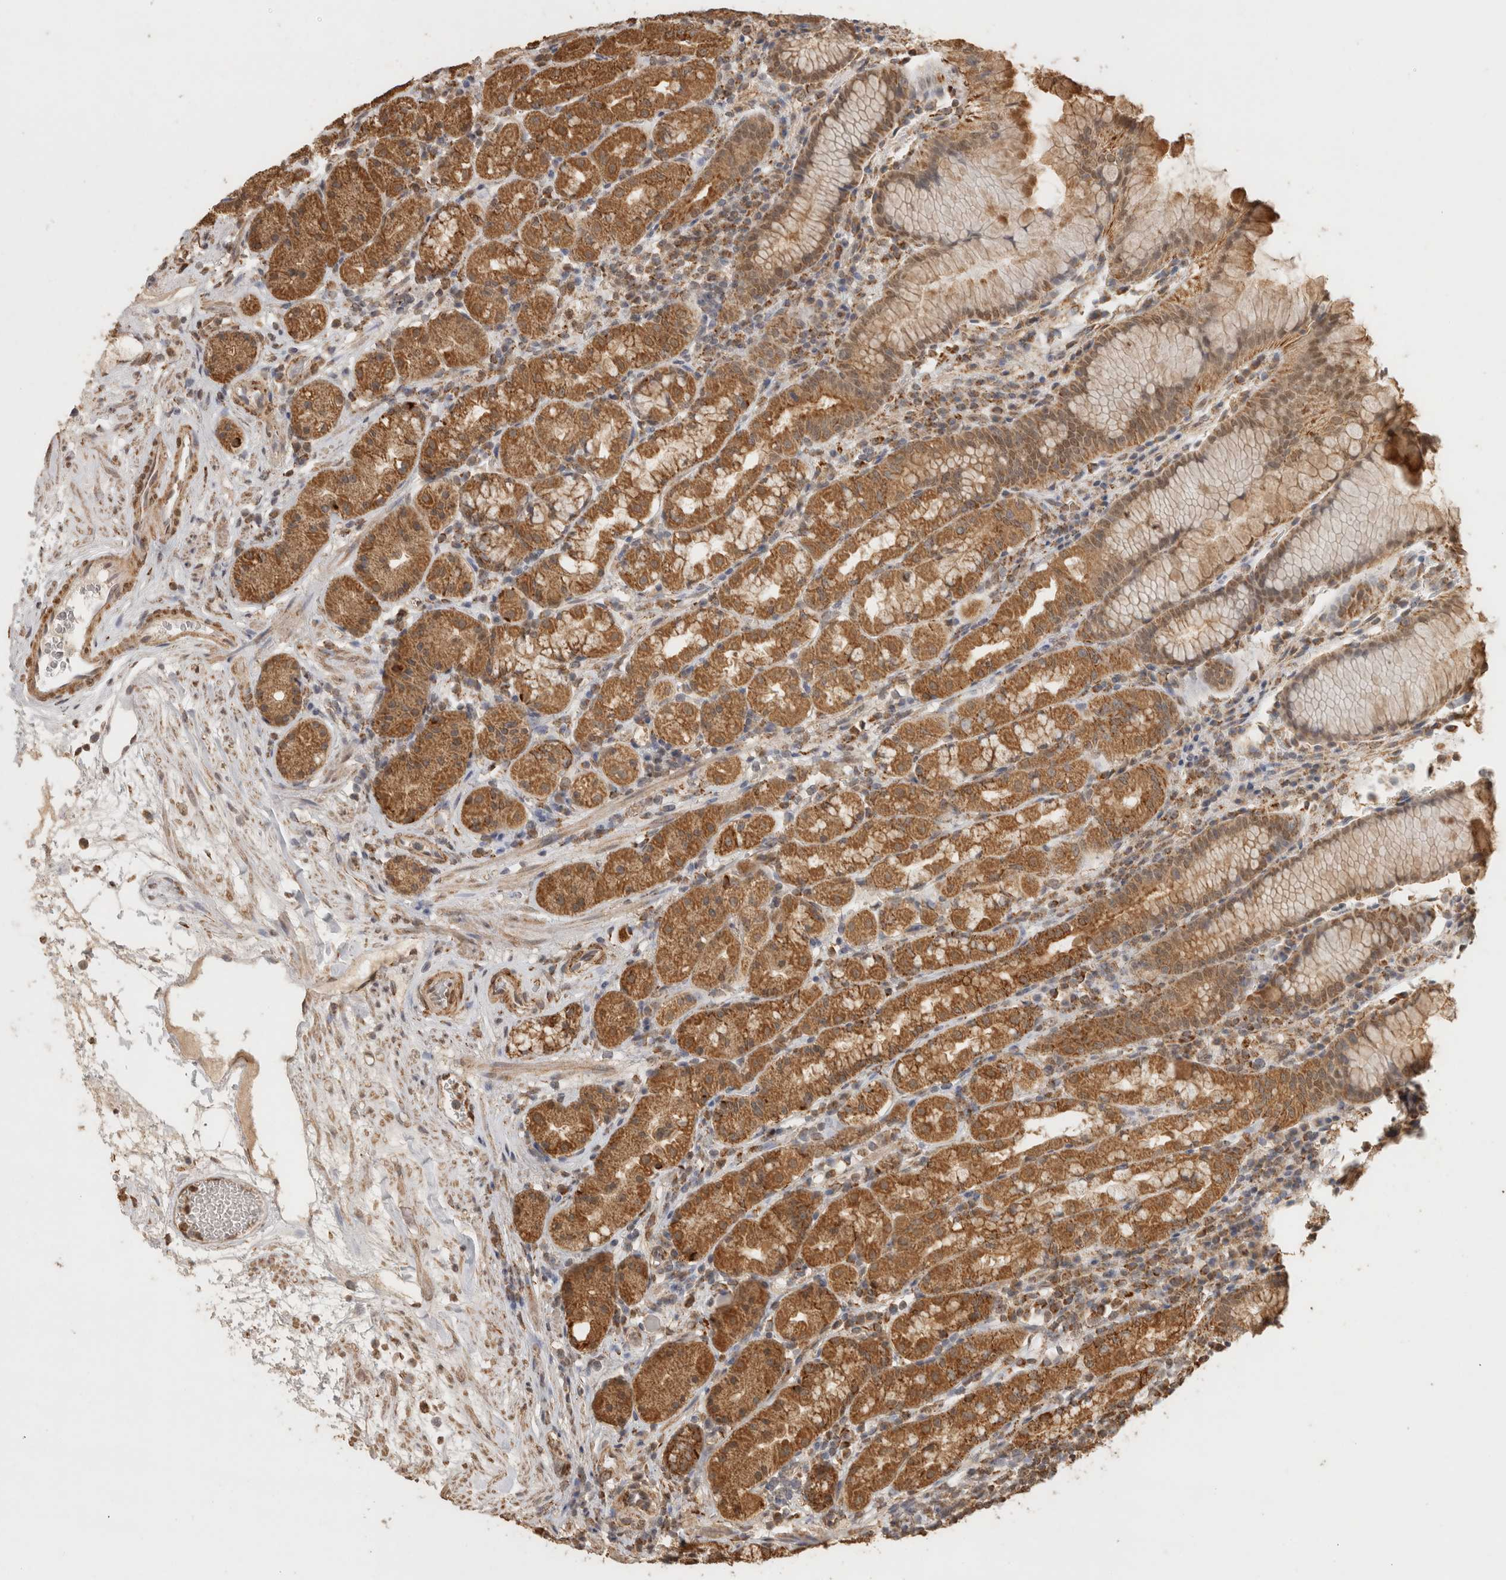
{"staining": {"intensity": "strong", "quantity": "25%-75%", "location": "cytoplasmic/membranous"}, "tissue": "stomach", "cell_type": "Glandular cells", "image_type": "normal", "snomed": [{"axis": "morphology", "description": "Normal tissue, NOS"}, {"axis": "topography", "description": "Stomach, lower"}], "caption": "Human stomach stained with a brown dye demonstrates strong cytoplasmic/membranous positive positivity in about 25%-75% of glandular cells.", "gene": "BNIP3L", "patient": {"sex": "female", "age": 56}}